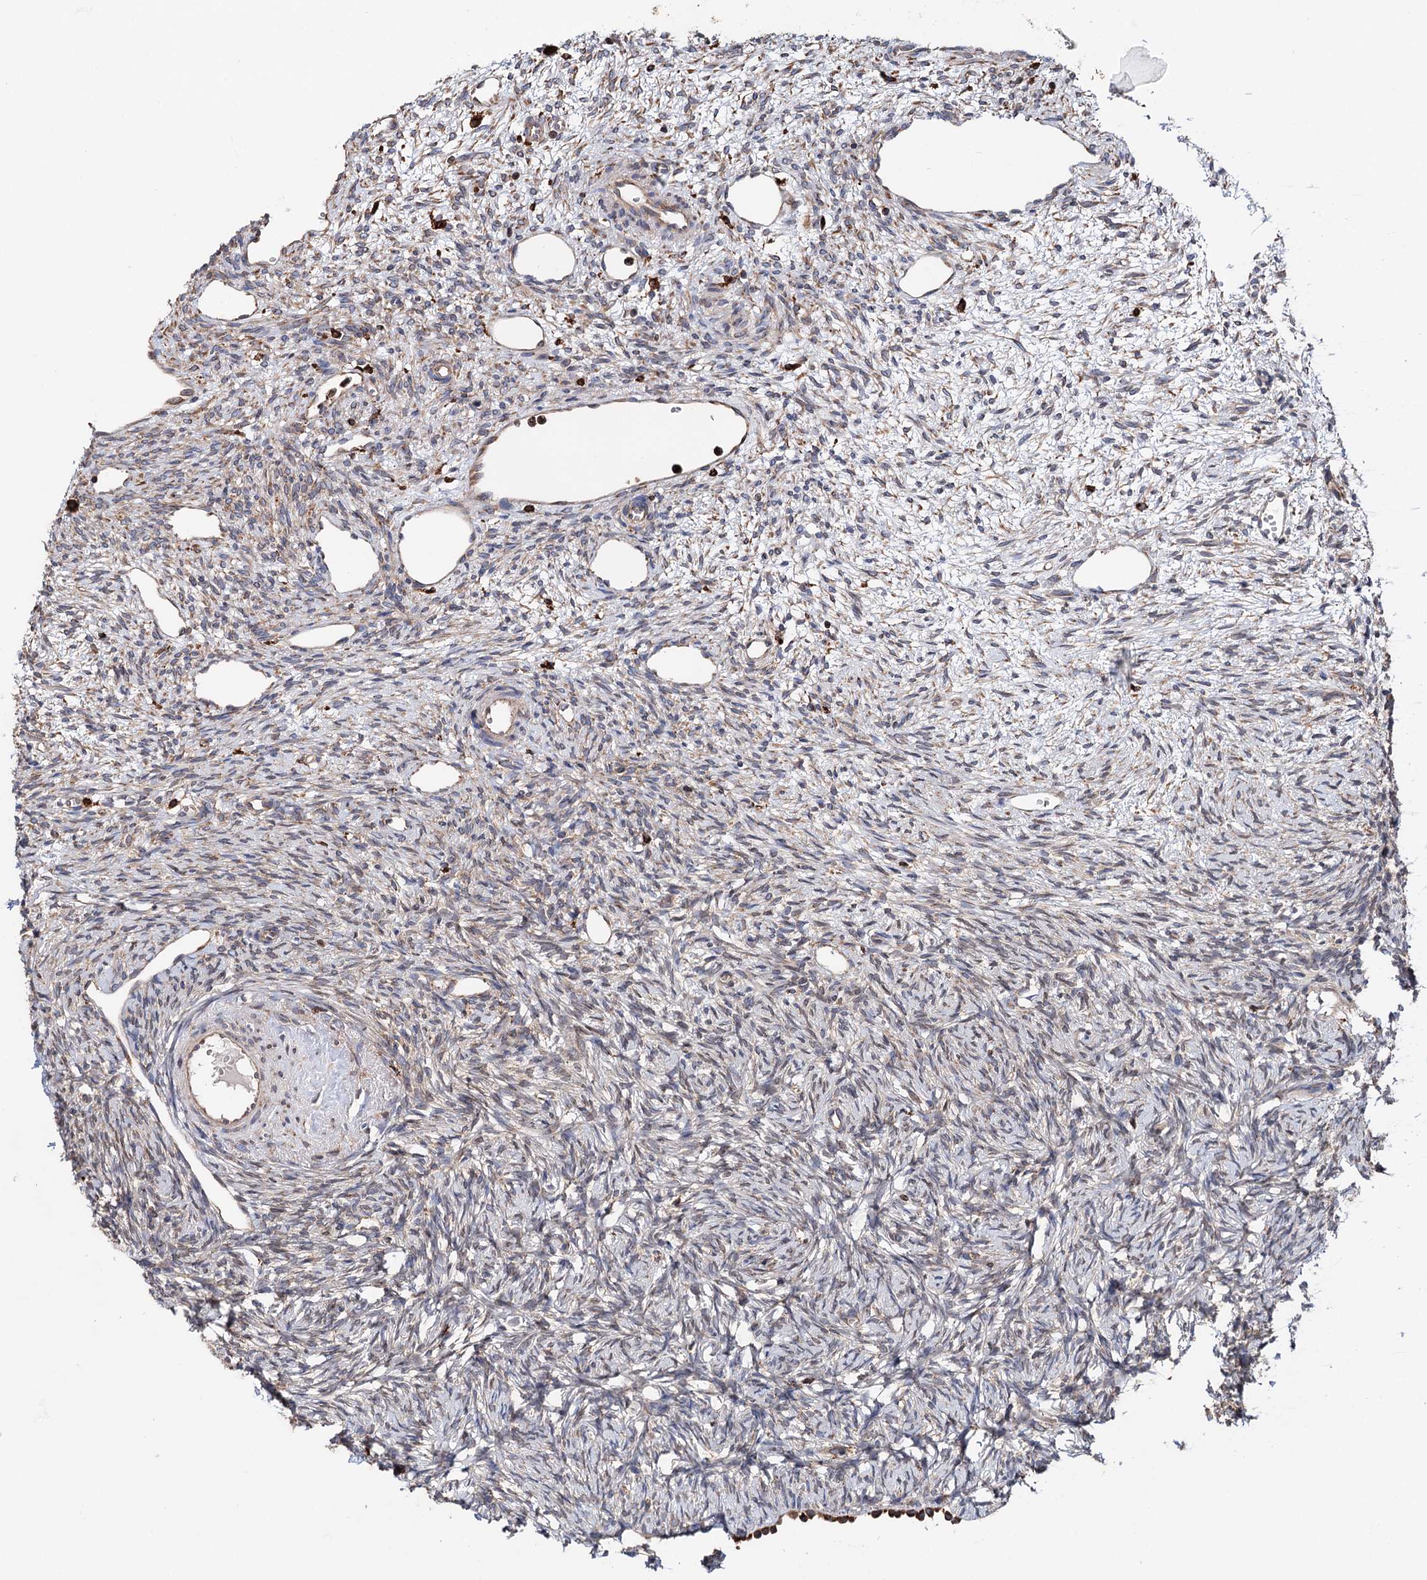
{"staining": {"intensity": "weak", "quantity": "<25%", "location": "cytoplasmic/membranous"}, "tissue": "ovary", "cell_type": "Ovarian stroma cells", "image_type": "normal", "snomed": [{"axis": "morphology", "description": "Normal tissue, NOS"}, {"axis": "topography", "description": "Ovary"}], "caption": "This is a histopathology image of immunohistochemistry staining of benign ovary, which shows no staining in ovarian stroma cells. (Immunohistochemistry (ihc), brightfield microscopy, high magnification).", "gene": "ERP29", "patient": {"sex": "female", "age": 51}}